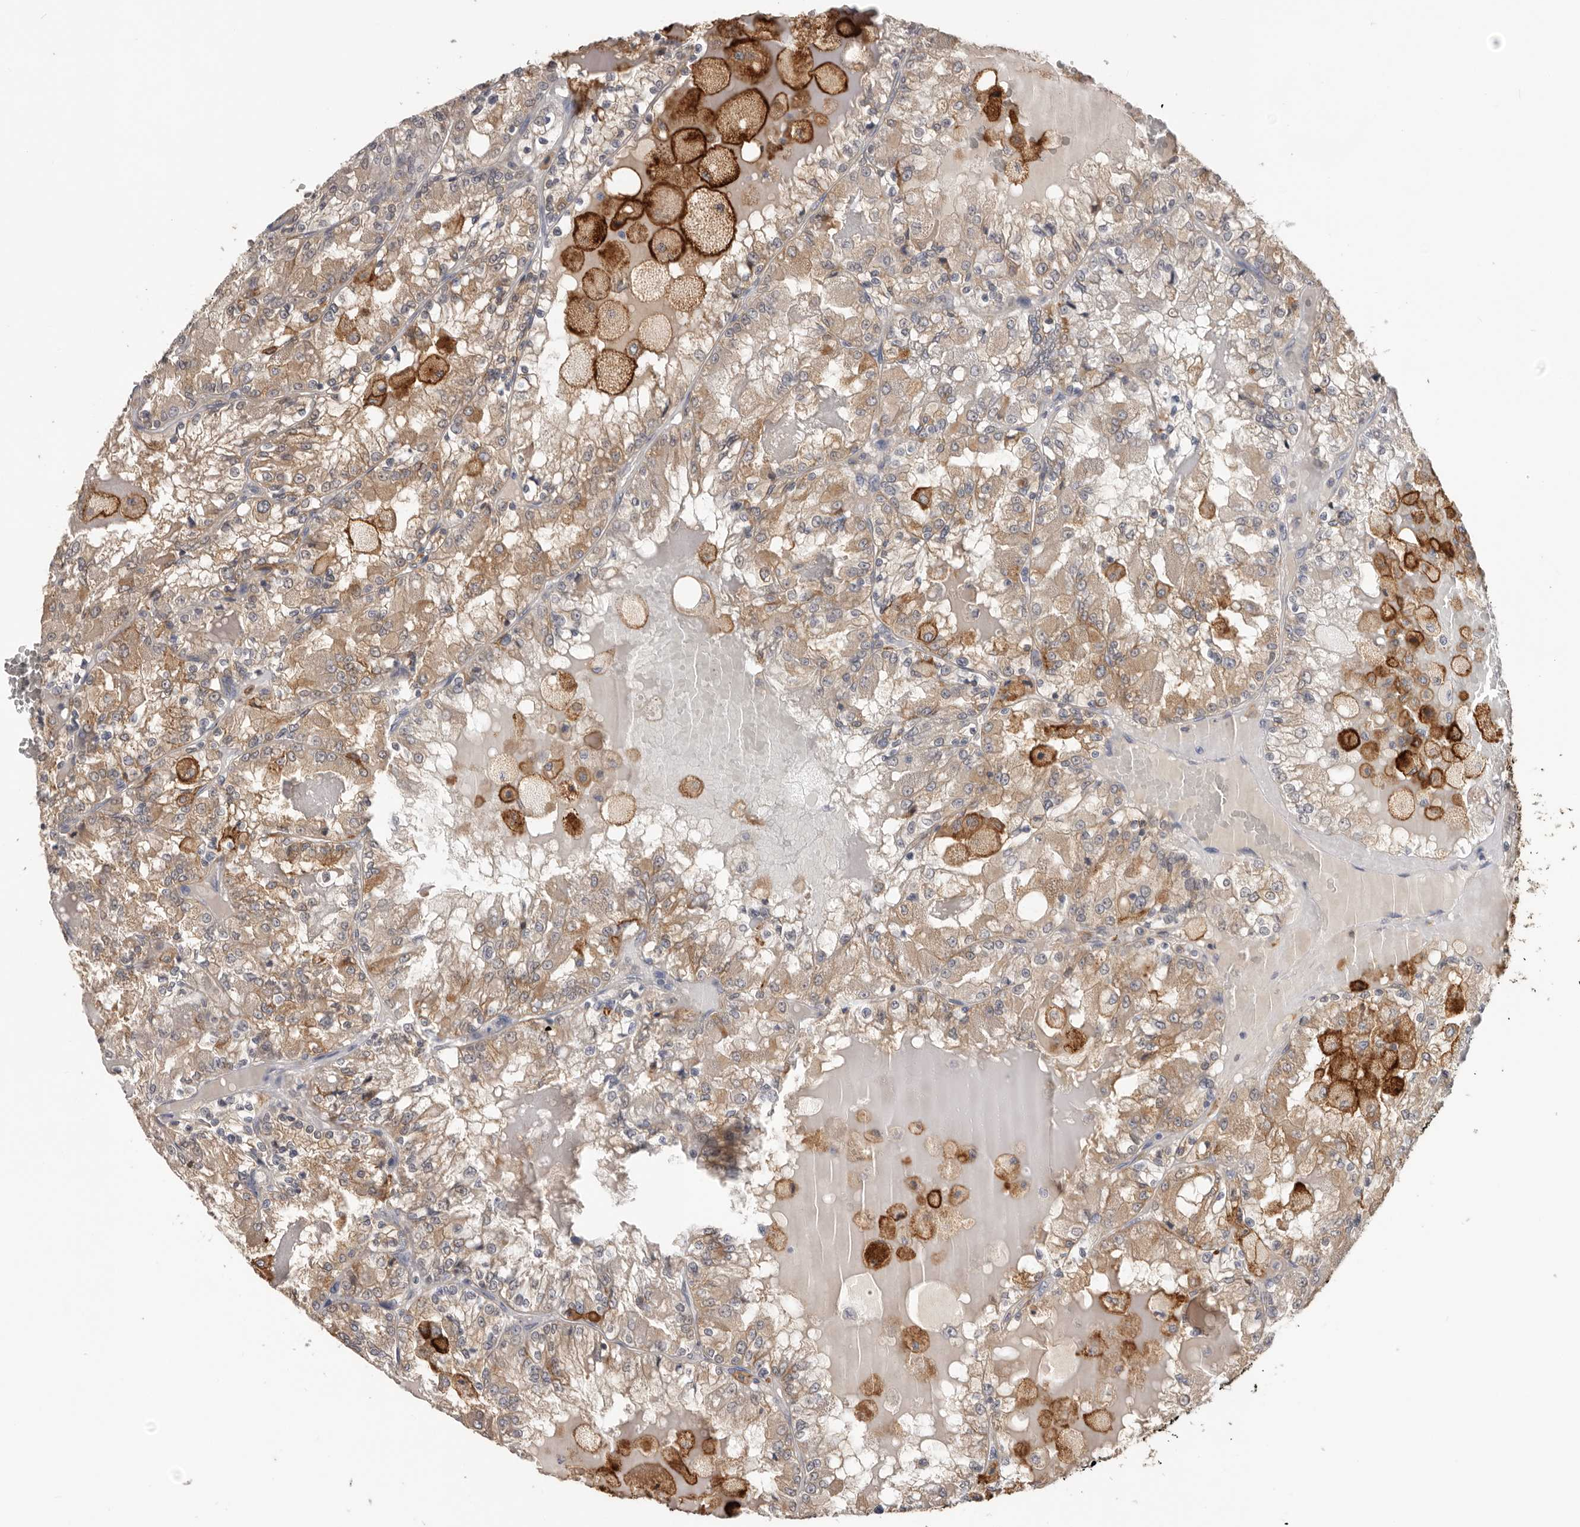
{"staining": {"intensity": "moderate", "quantity": ">75%", "location": "cytoplasmic/membranous"}, "tissue": "renal cancer", "cell_type": "Tumor cells", "image_type": "cancer", "snomed": [{"axis": "morphology", "description": "Adenocarcinoma, NOS"}, {"axis": "topography", "description": "Kidney"}], "caption": "Adenocarcinoma (renal) stained with DAB immunohistochemistry (IHC) reveals medium levels of moderate cytoplasmic/membranous expression in approximately >75% of tumor cells. The protein is shown in brown color, while the nuclei are stained blue.", "gene": "TFRC", "patient": {"sex": "female", "age": 56}}